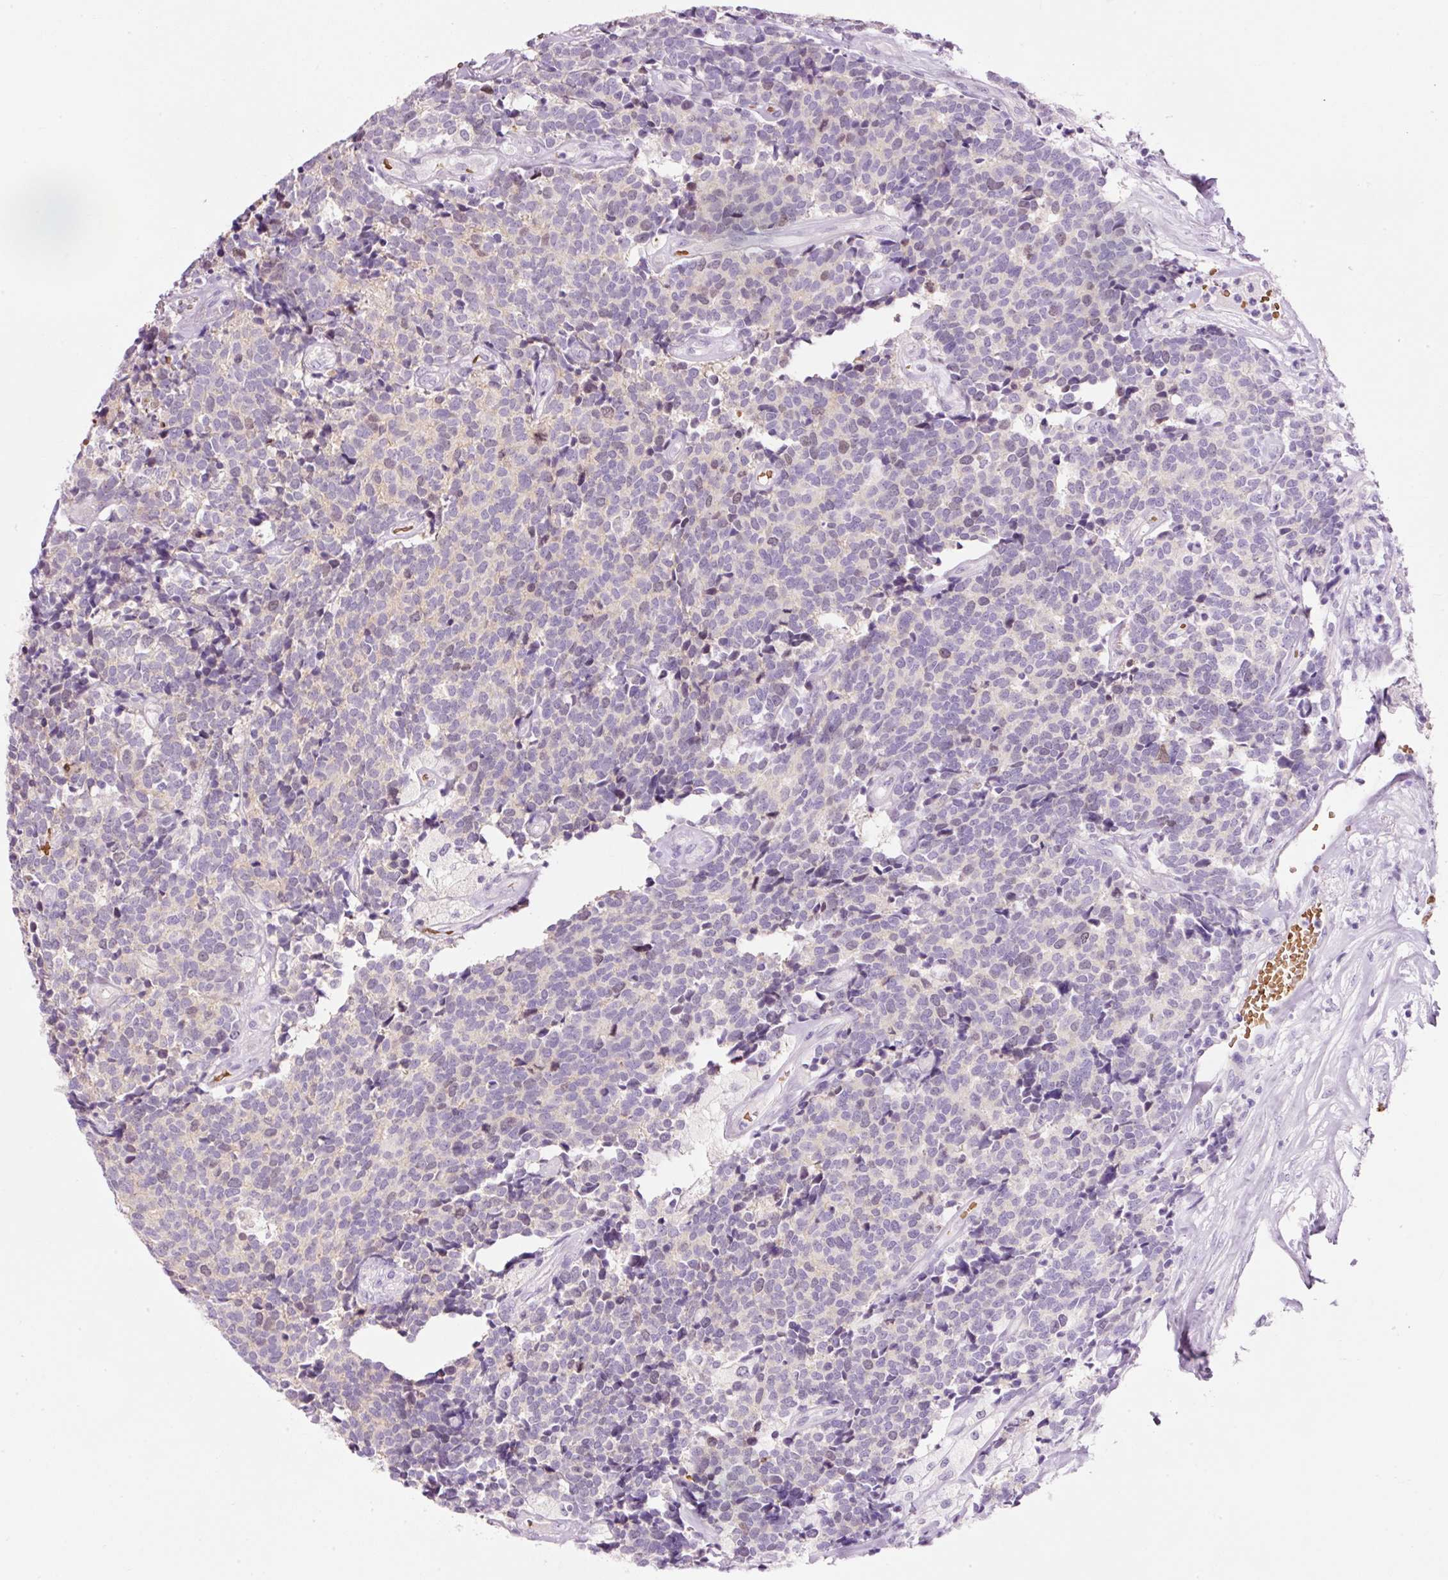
{"staining": {"intensity": "negative", "quantity": "none", "location": "none"}, "tissue": "carcinoid", "cell_type": "Tumor cells", "image_type": "cancer", "snomed": [{"axis": "morphology", "description": "Carcinoid, malignant, NOS"}, {"axis": "topography", "description": "Skin"}], "caption": "Tumor cells show no significant protein expression in carcinoid (malignant).", "gene": "DHRS11", "patient": {"sex": "female", "age": 79}}